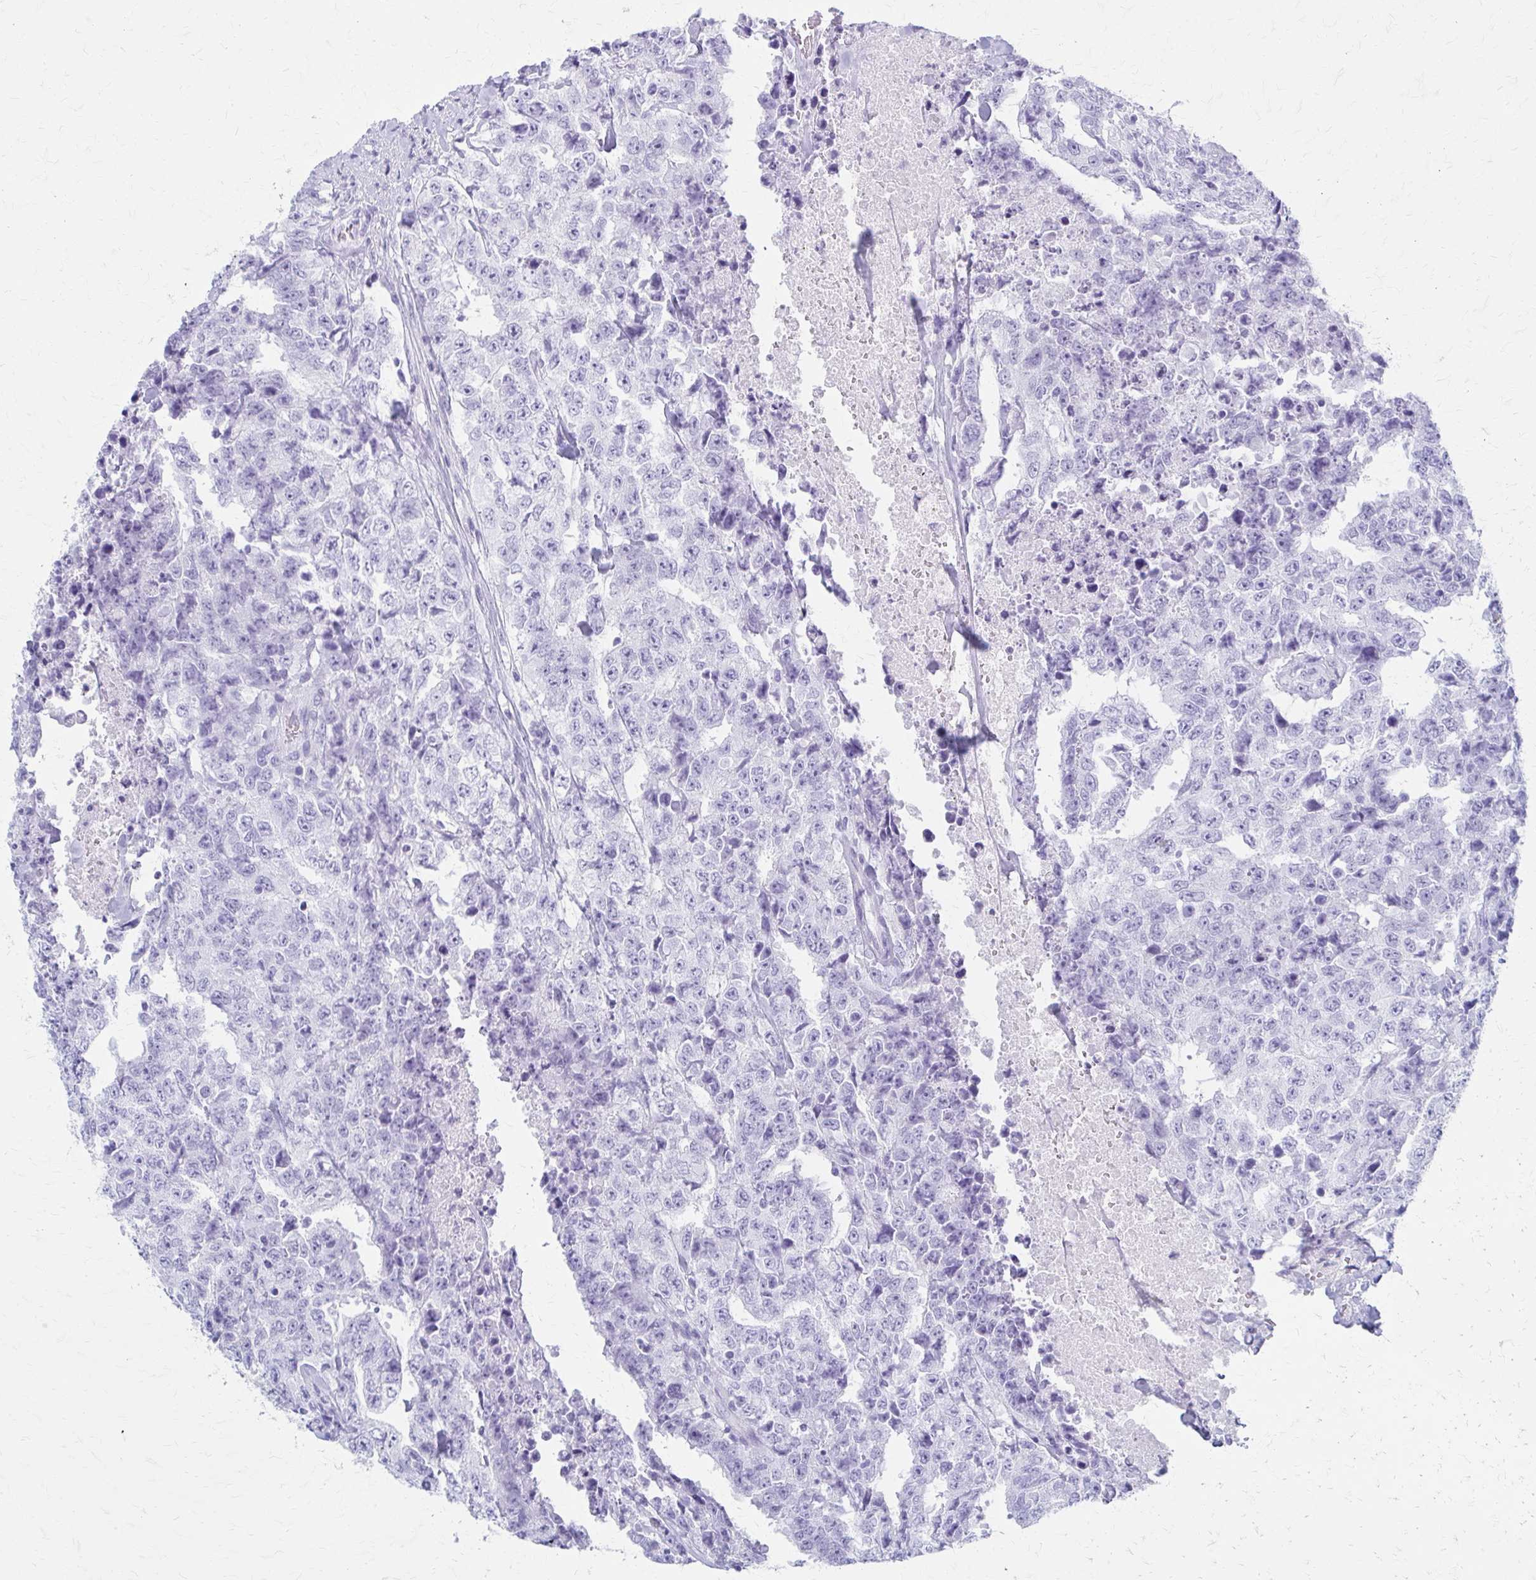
{"staining": {"intensity": "negative", "quantity": "none", "location": "none"}, "tissue": "testis cancer", "cell_type": "Tumor cells", "image_type": "cancer", "snomed": [{"axis": "morphology", "description": "Carcinoma, Embryonal, NOS"}, {"axis": "topography", "description": "Testis"}], "caption": "This histopathology image is of embryonal carcinoma (testis) stained with IHC to label a protein in brown with the nuclei are counter-stained blue. There is no staining in tumor cells.", "gene": "CELF5", "patient": {"sex": "male", "age": 24}}